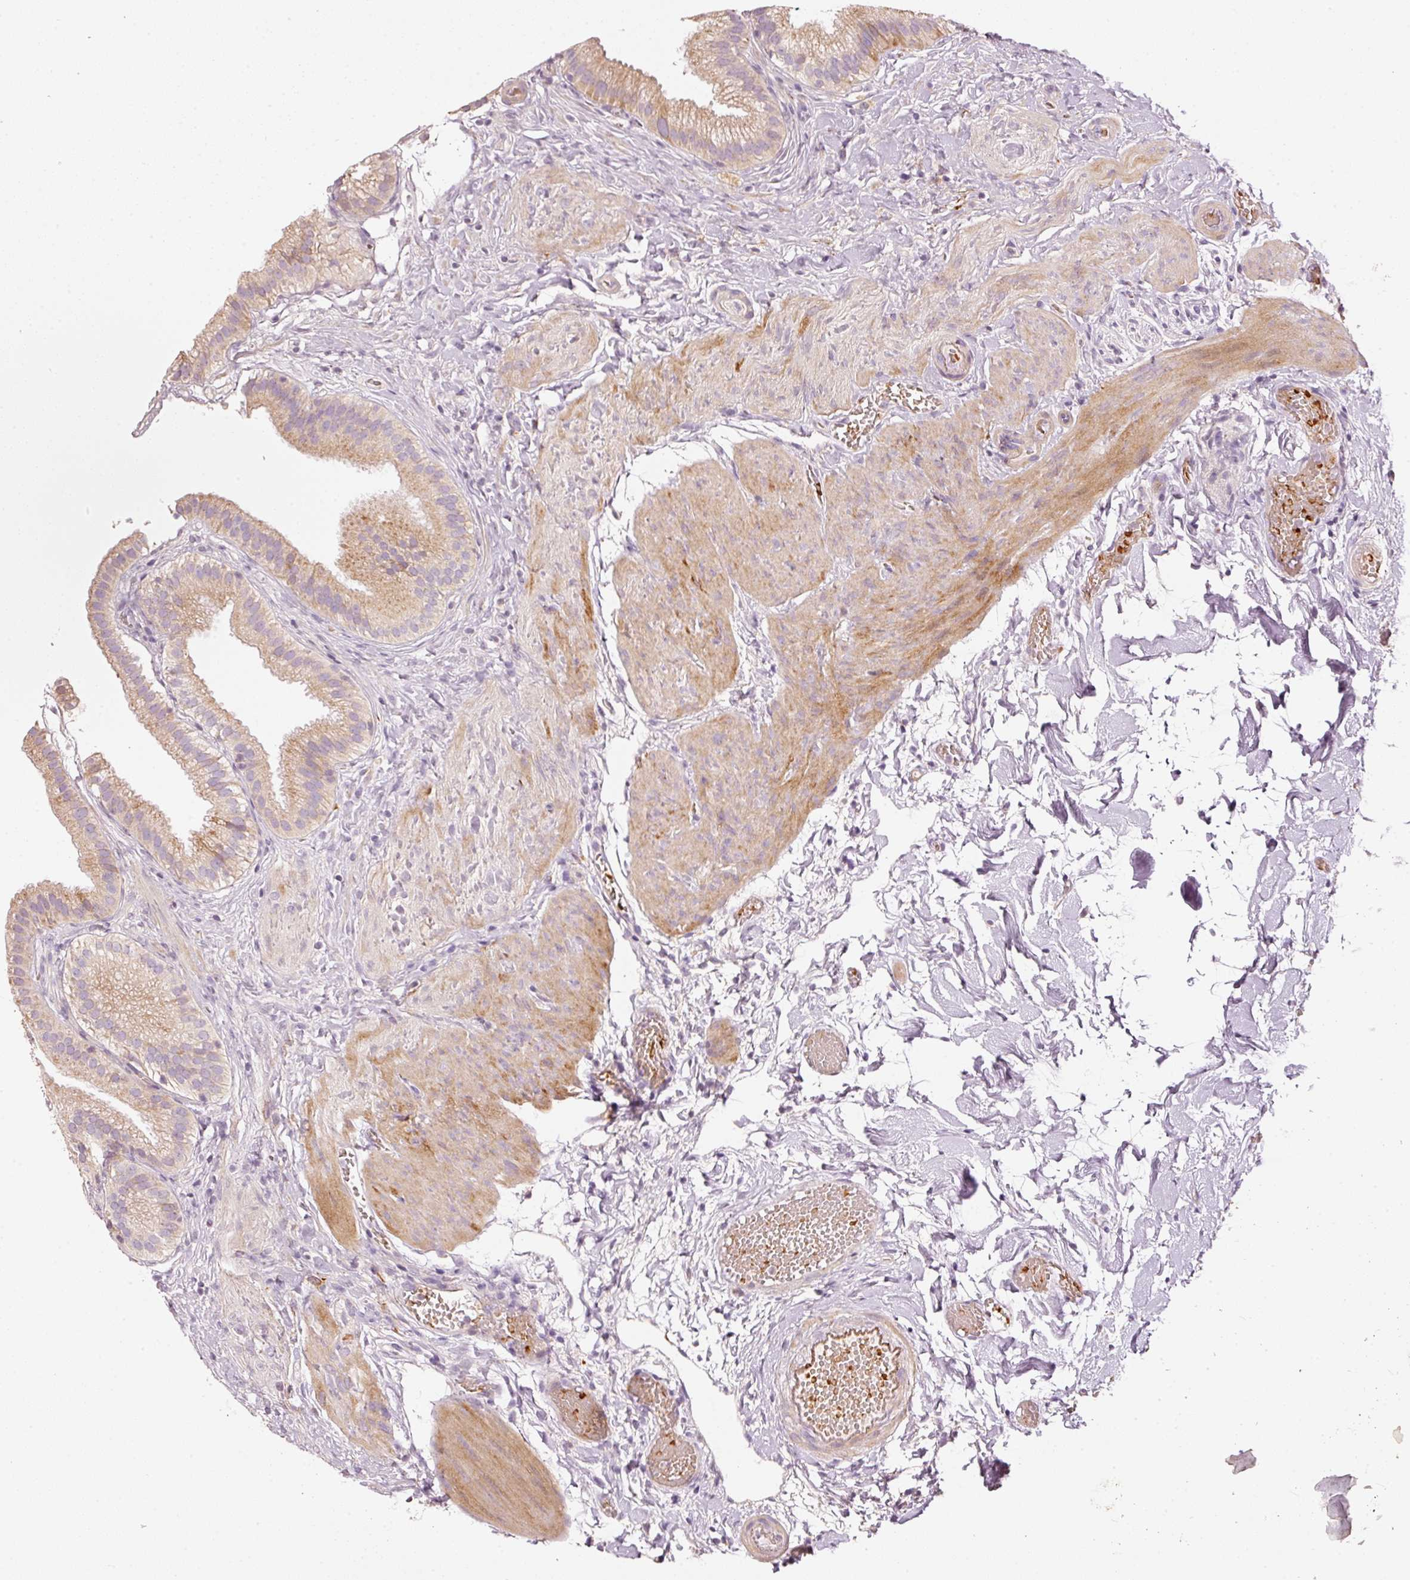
{"staining": {"intensity": "moderate", "quantity": "25%-75%", "location": "cytoplasmic/membranous"}, "tissue": "gallbladder", "cell_type": "Glandular cells", "image_type": "normal", "snomed": [{"axis": "morphology", "description": "Normal tissue, NOS"}, {"axis": "topography", "description": "Gallbladder"}], "caption": "Immunohistochemistry of unremarkable human gallbladder reveals medium levels of moderate cytoplasmic/membranous positivity in about 25%-75% of glandular cells.", "gene": "KLHL21", "patient": {"sex": "female", "age": 63}}